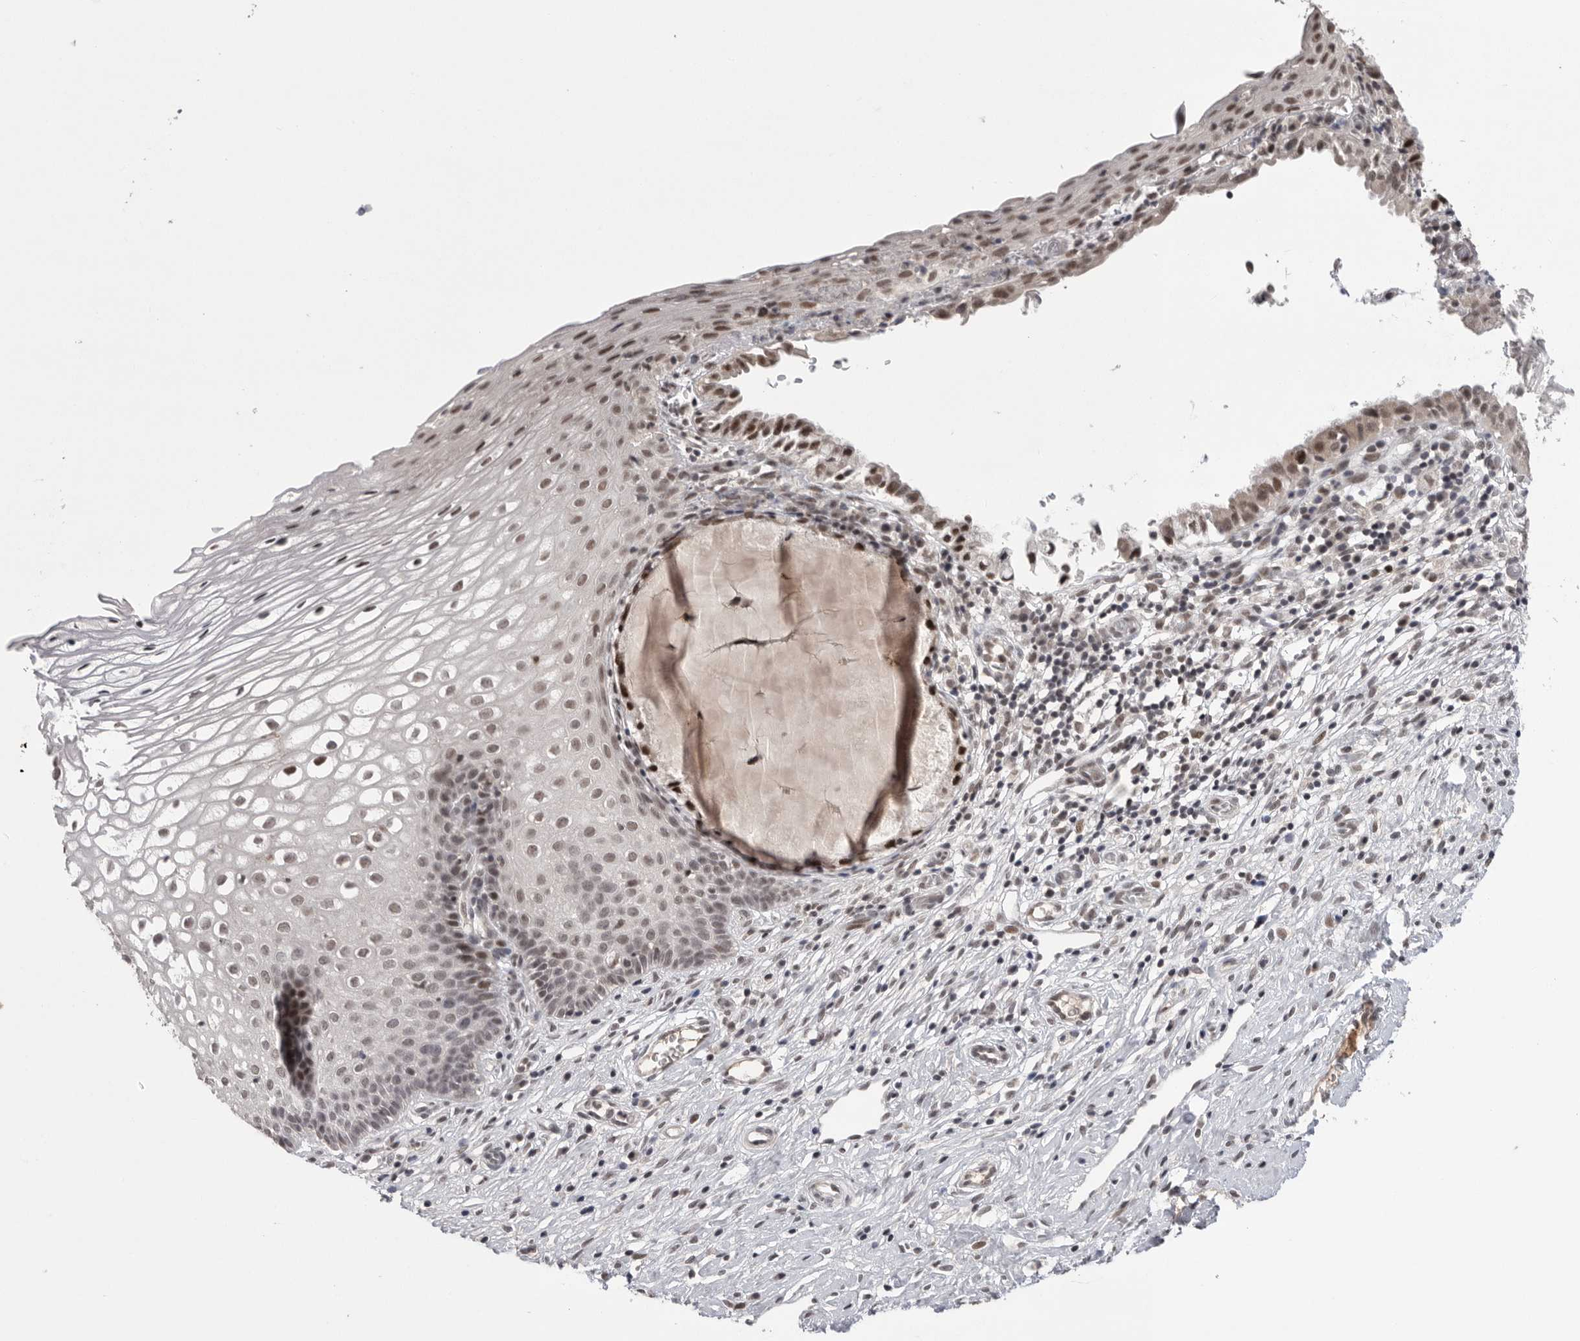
{"staining": {"intensity": "moderate", "quantity": ">75%", "location": "nuclear"}, "tissue": "cervix", "cell_type": "Glandular cells", "image_type": "normal", "snomed": [{"axis": "morphology", "description": "Normal tissue, NOS"}, {"axis": "topography", "description": "Cervix"}], "caption": "Cervix was stained to show a protein in brown. There is medium levels of moderate nuclear staining in about >75% of glandular cells. The staining was performed using DAB (3,3'-diaminobenzidine), with brown indicating positive protein expression. Nuclei are stained blue with hematoxylin.", "gene": "POU5F1", "patient": {"sex": "female", "age": 27}}